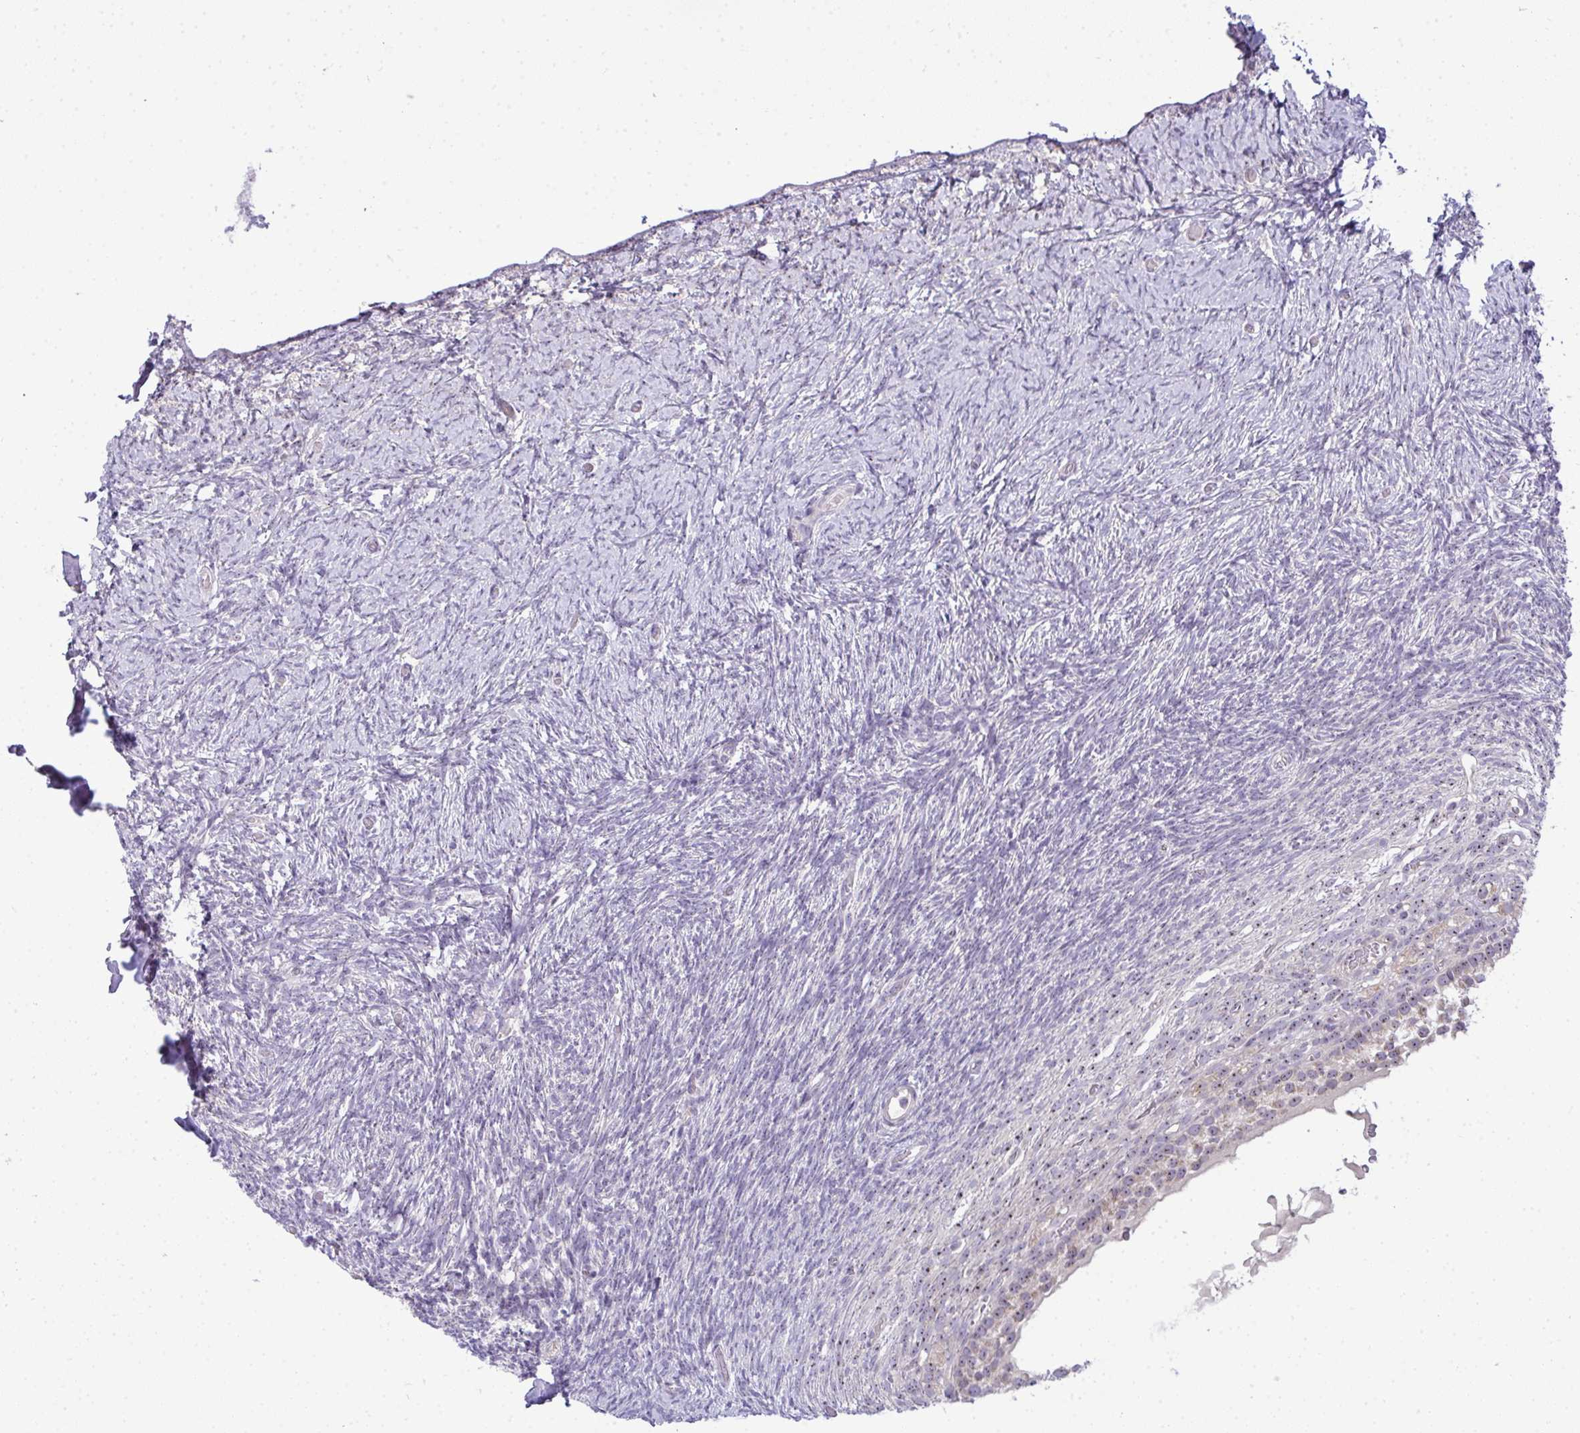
{"staining": {"intensity": "negative", "quantity": "none", "location": "none"}, "tissue": "ovary", "cell_type": "Follicle cells", "image_type": "normal", "snomed": [{"axis": "morphology", "description": "Normal tissue, NOS"}, {"axis": "topography", "description": "Ovary"}], "caption": "This histopathology image is of unremarkable ovary stained with immunohistochemistry to label a protein in brown with the nuclei are counter-stained blue. There is no positivity in follicle cells.", "gene": "NT5C1A", "patient": {"sex": "female", "age": 39}}